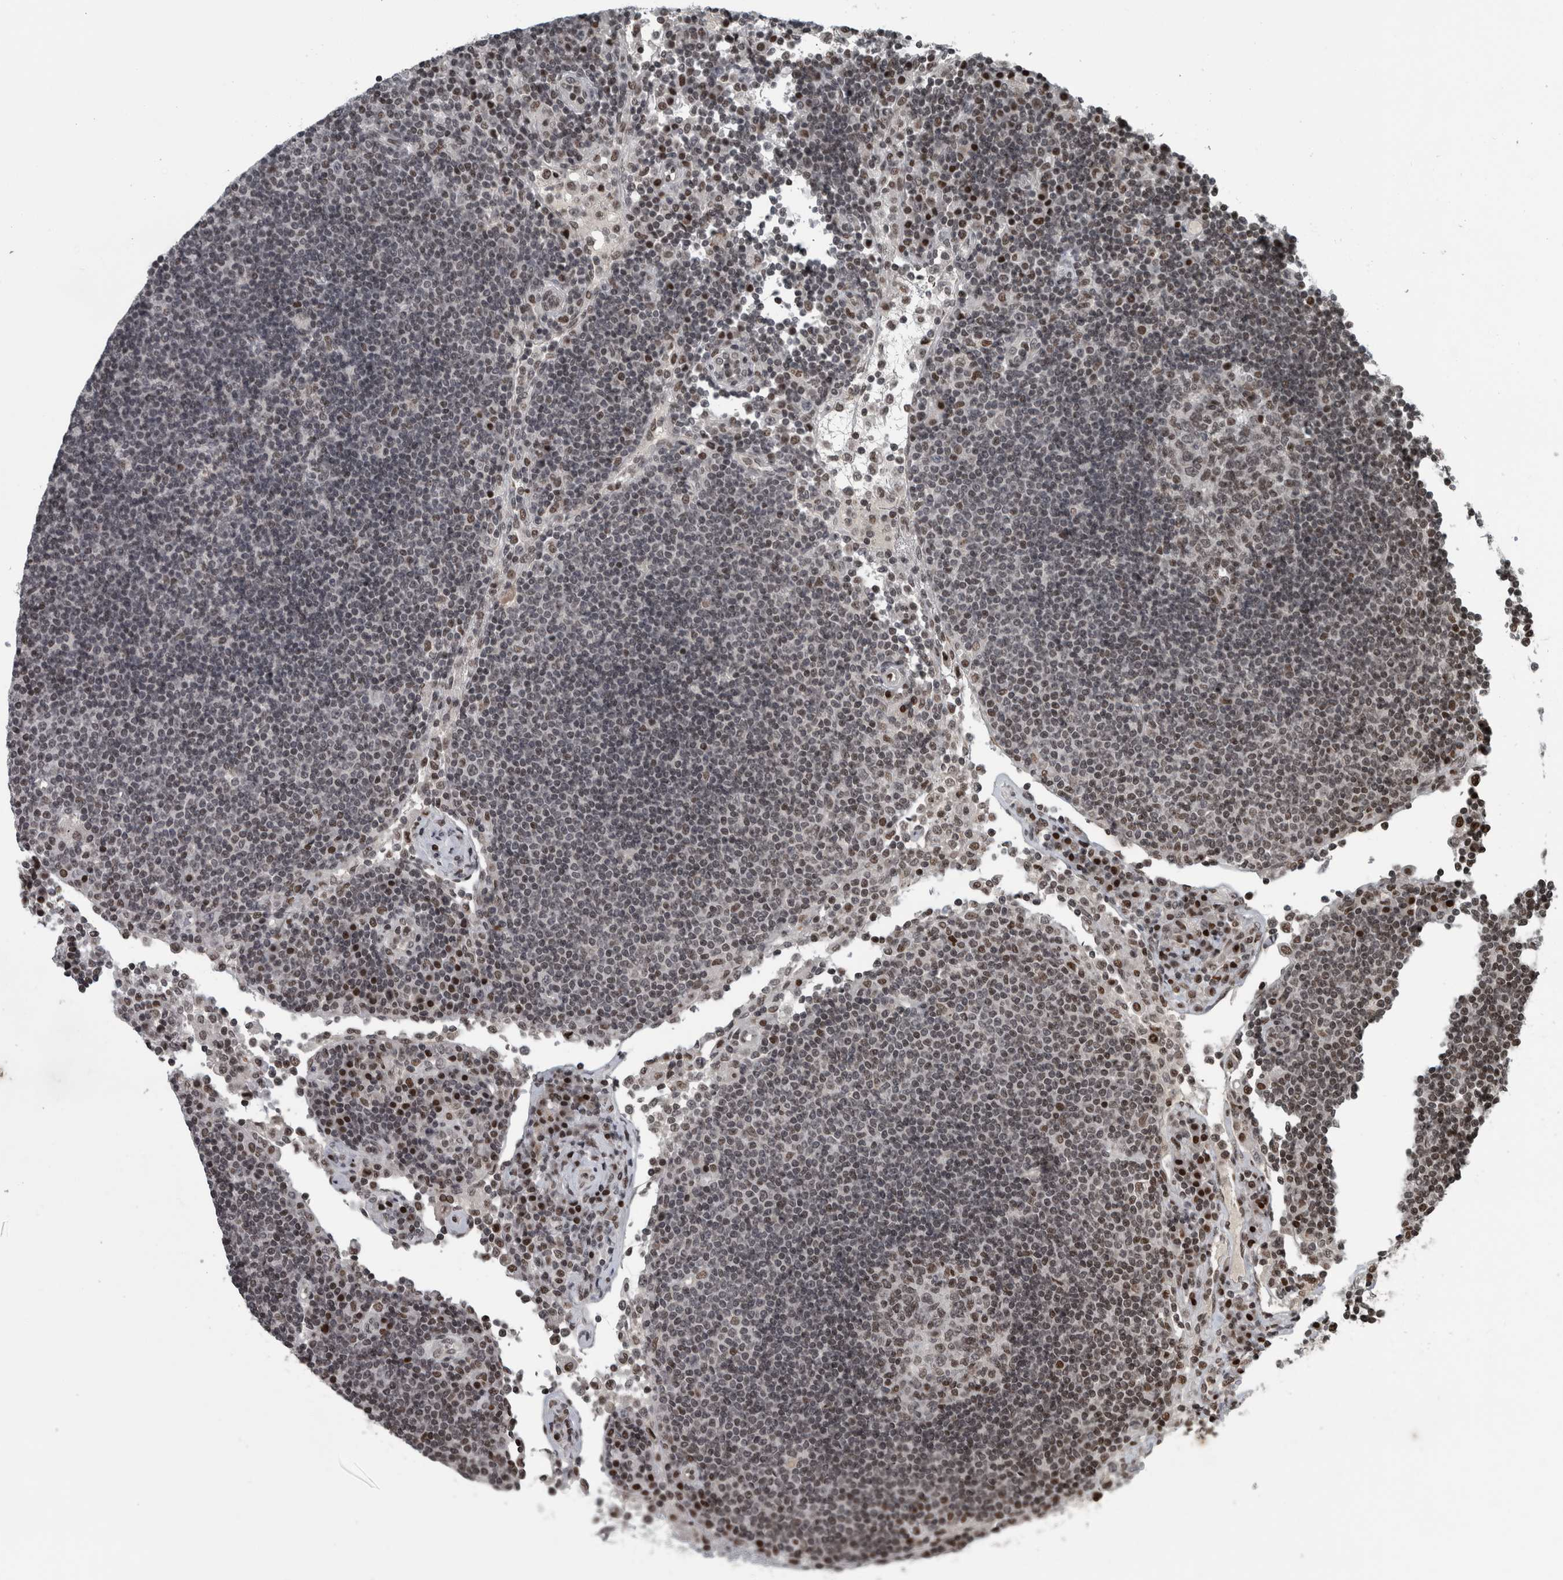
{"staining": {"intensity": "weak", "quantity": ">75%", "location": "nuclear"}, "tissue": "lymph node", "cell_type": "Germinal center cells", "image_type": "normal", "snomed": [{"axis": "morphology", "description": "Normal tissue, NOS"}, {"axis": "topography", "description": "Lymph node"}], "caption": "Immunohistochemical staining of benign lymph node demonstrates low levels of weak nuclear expression in approximately >75% of germinal center cells. The protein is shown in brown color, while the nuclei are stained blue.", "gene": "UNC50", "patient": {"sex": "female", "age": 53}}